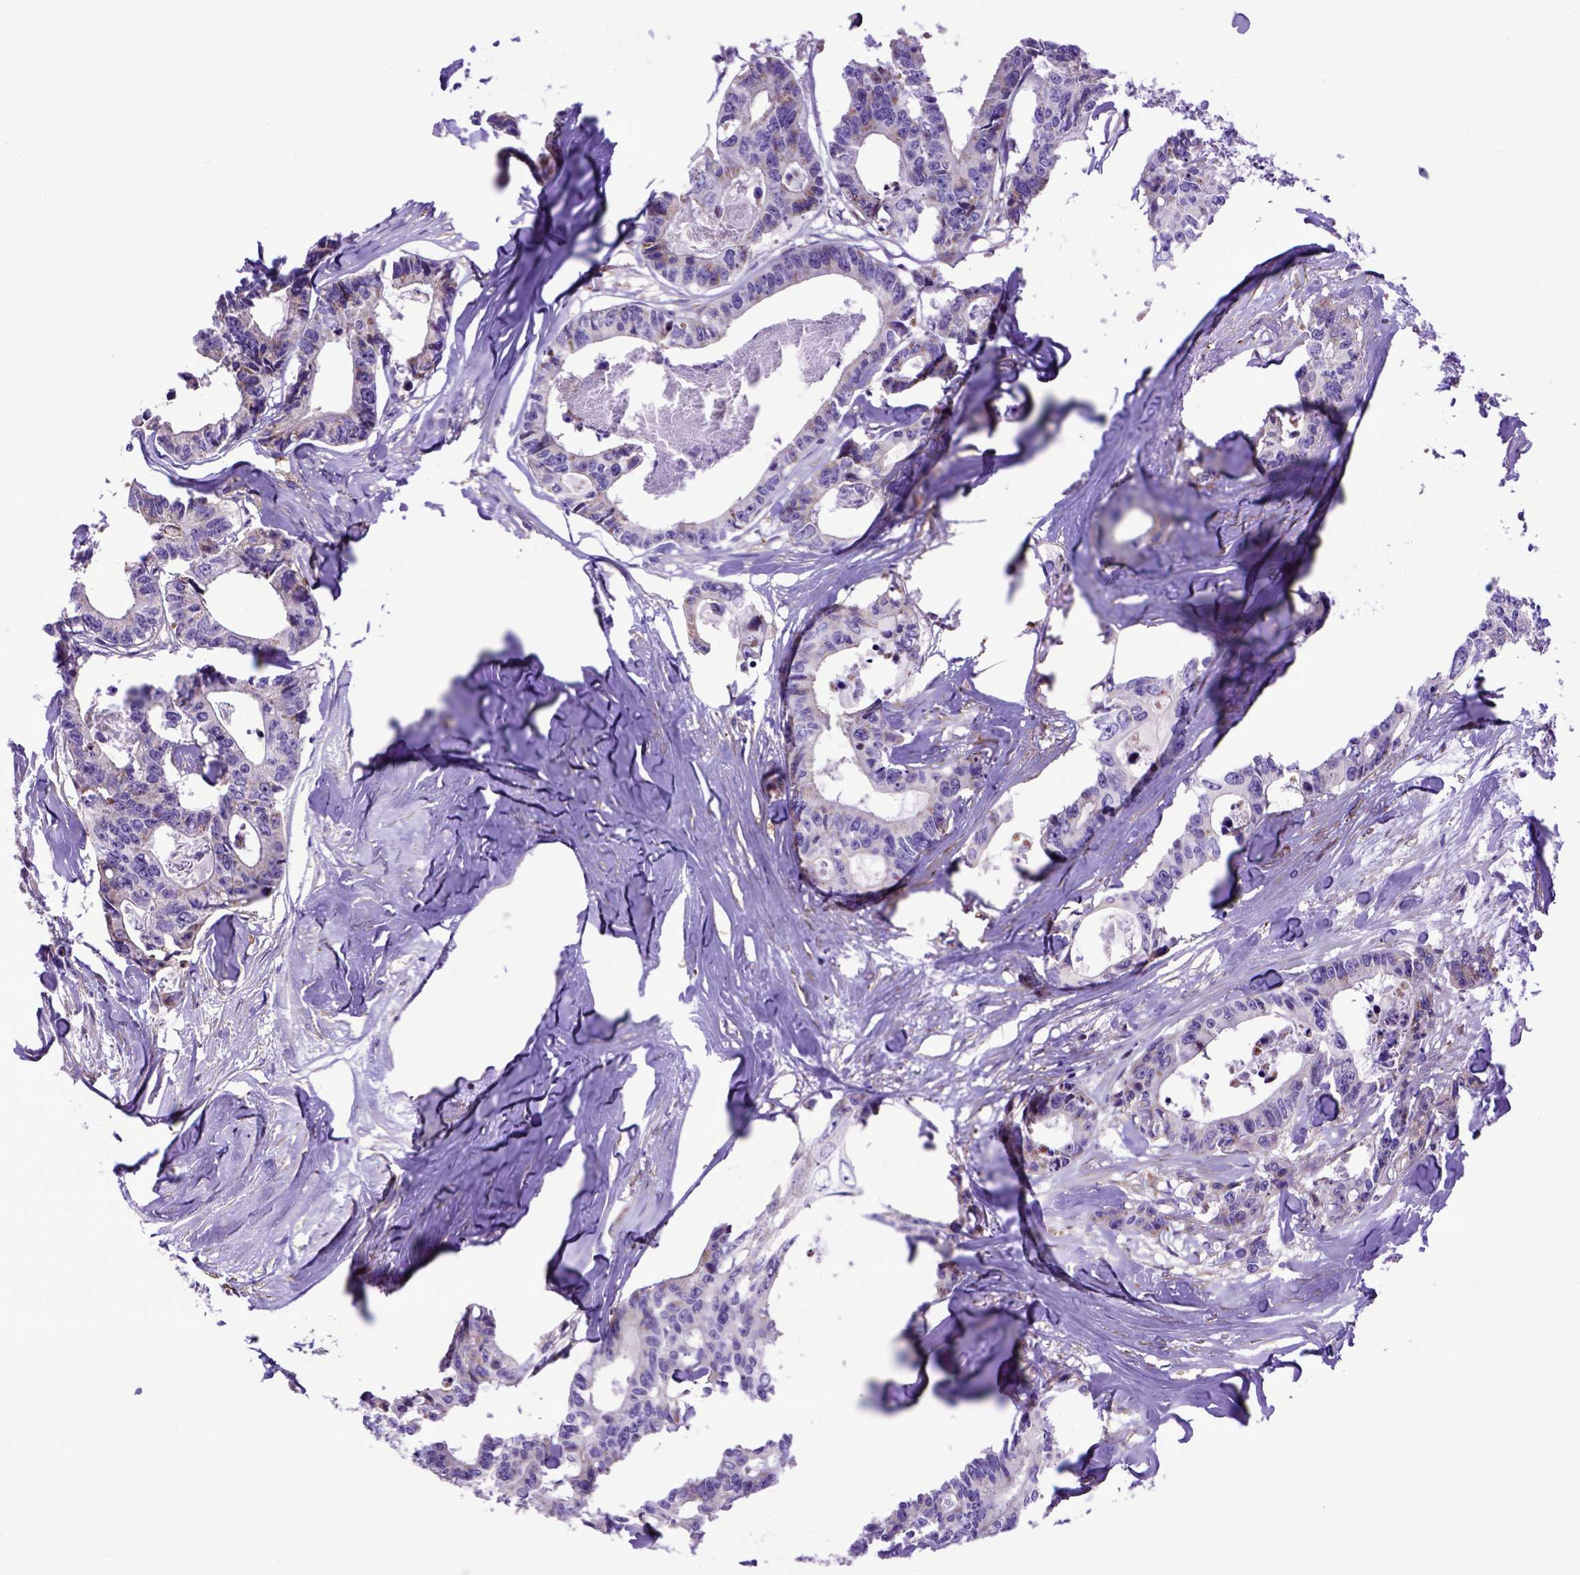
{"staining": {"intensity": "negative", "quantity": "none", "location": "none"}, "tissue": "colorectal cancer", "cell_type": "Tumor cells", "image_type": "cancer", "snomed": [{"axis": "morphology", "description": "Adenocarcinoma, NOS"}, {"axis": "topography", "description": "Rectum"}], "caption": "There is no significant positivity in tumor cells of colorectal cancer. (DAB (3,3'-diaminobenzidine) immunohistochemistry visualized using brightfield microscopy, high magnification).", "gene": "ASAH2", "patient": {"sex": "male", "age": 57}}